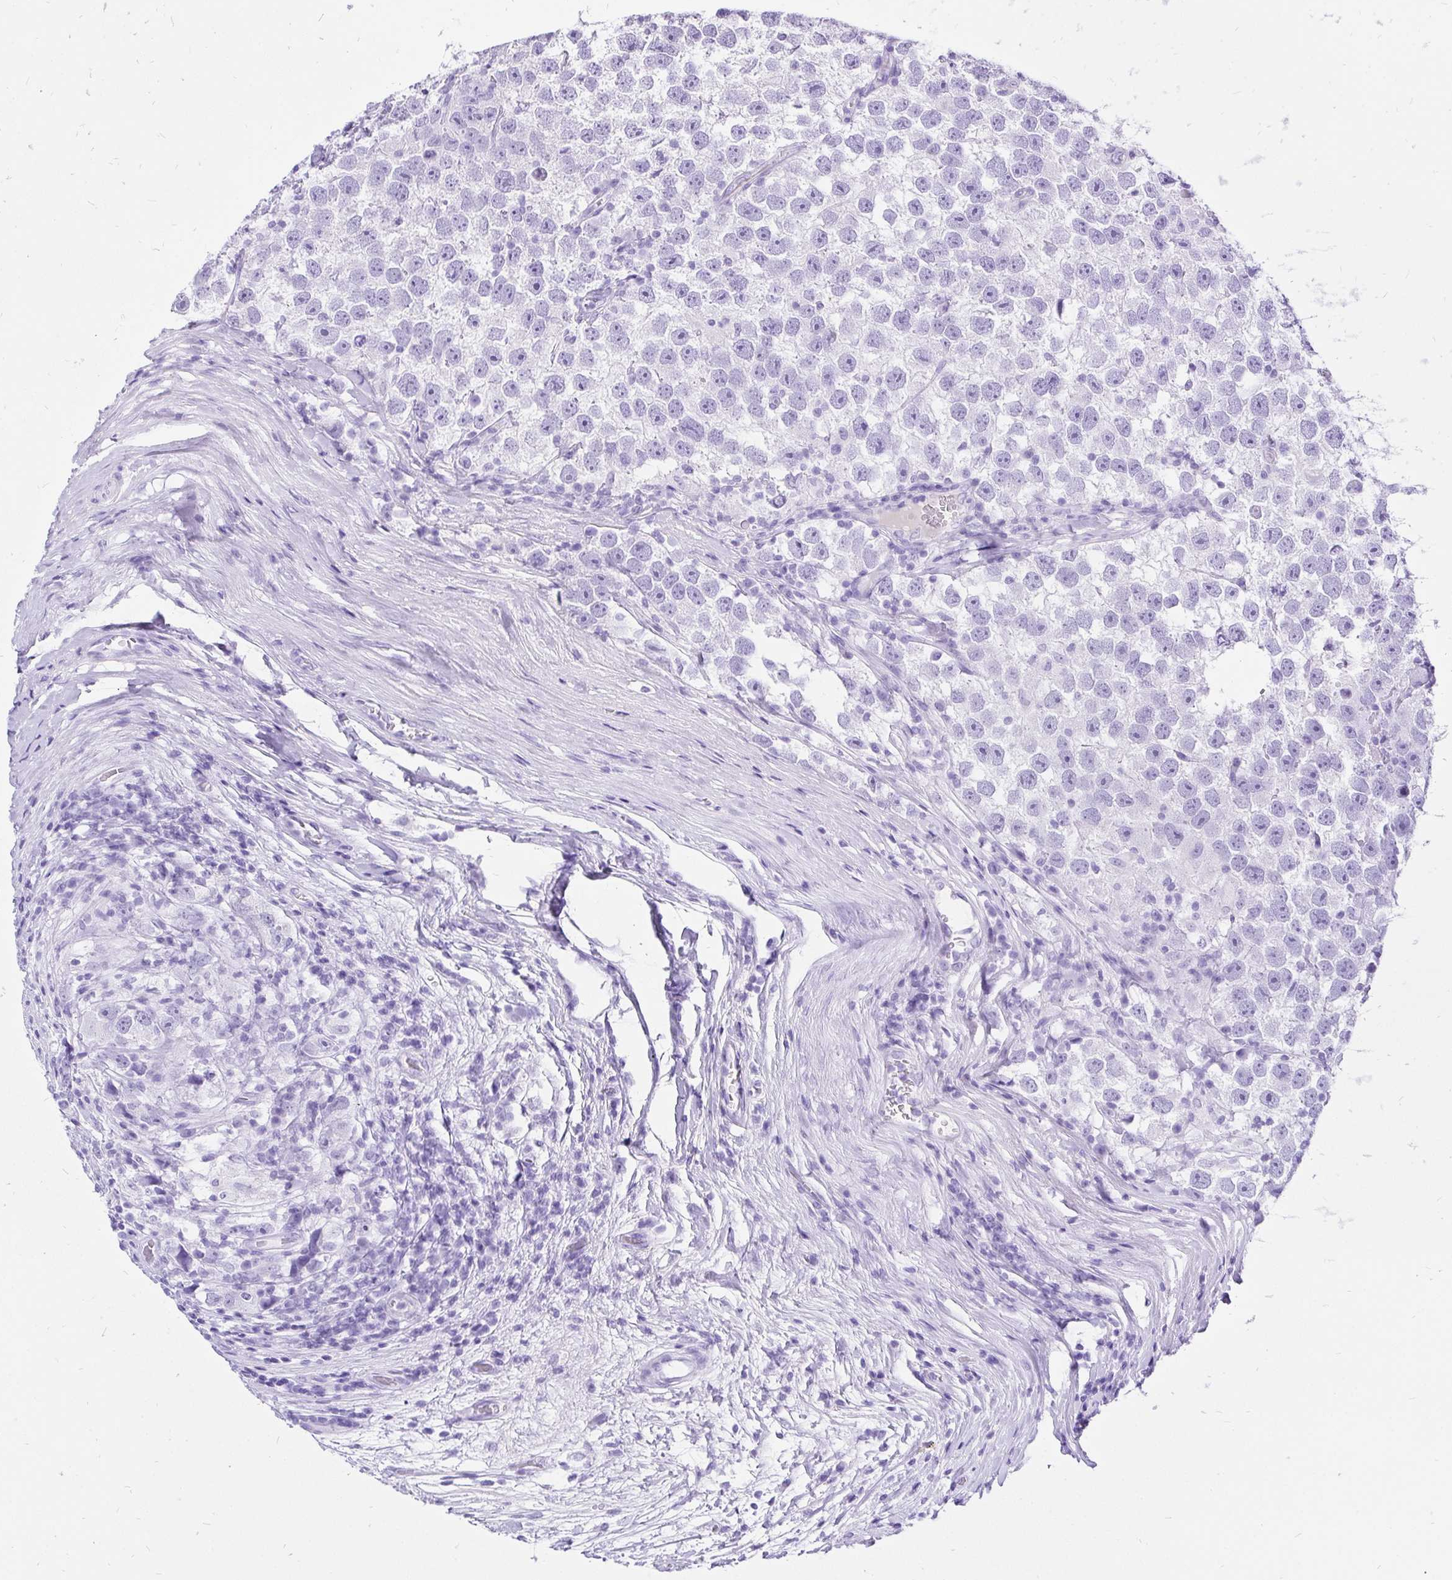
{"staining": {"intensity": "negative", "quantity": "none", "location": "none"}, "tissue": "testis cancer", "cell_type": "Tumor cells", "image_type": "cancer", "snomed": [{"axis": "morphology", "description": "Seminoma, NOS"}, {"axis": "topography", "description": "Testis"}], "caption": "There is no significant positivity in tumor cells of testis cancer (seminoma).", "gene": "KRT13", "patient": {"sex": "male", "age": 26}}